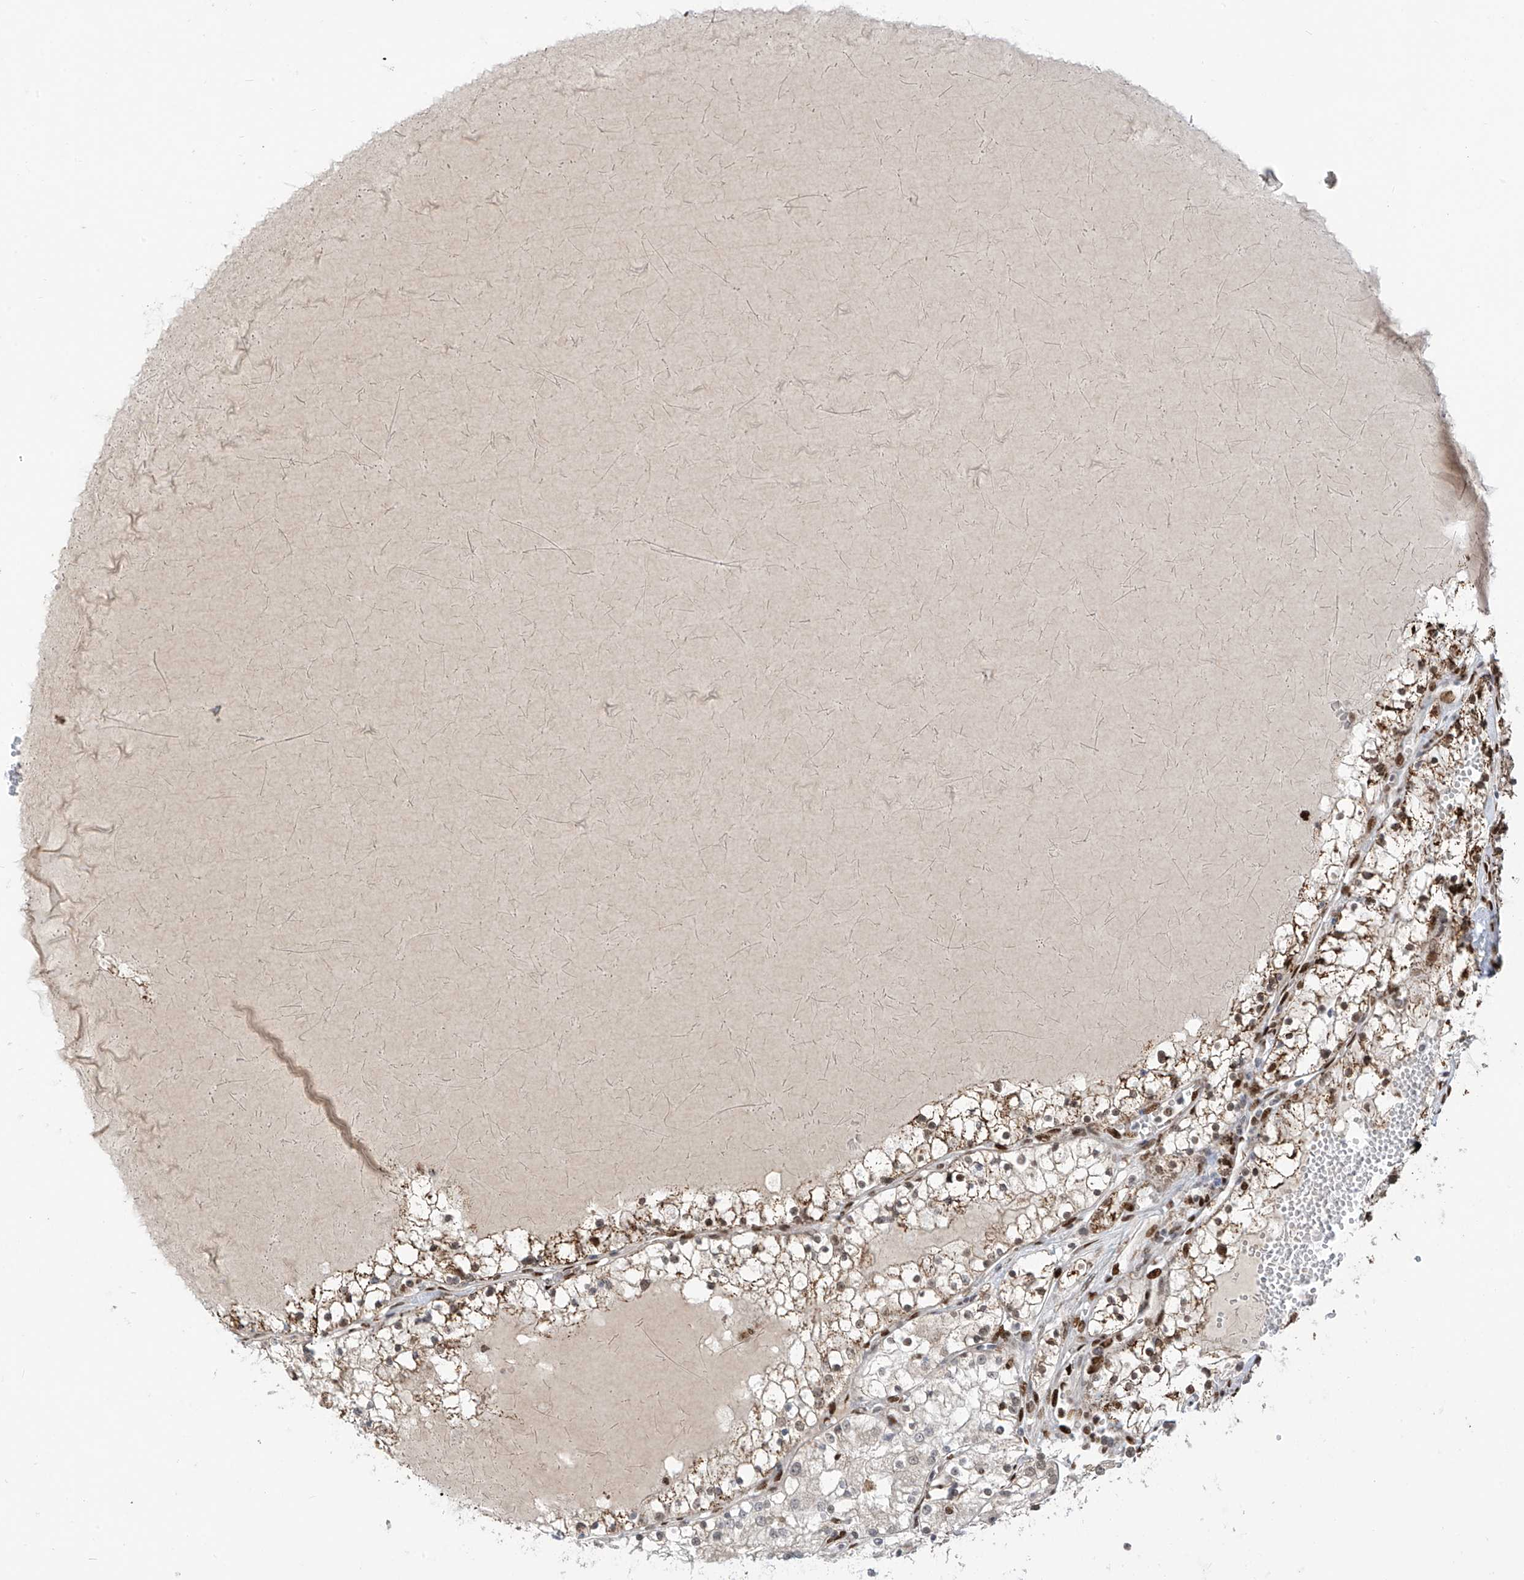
{"staining": {"intensity": "strong", "quantity": "25%-75%", "location": "cytoplasmic/membranous,nuclear"}, "tissue": "renal cancer", "cell_type": "Tumor cells", "image_type": "cancer", "snomed": [{"axis": "morphology", "description": "Normal tissue, NOS"}, {"axis": "morphology", "description": "Adenocarcinoma, NOS"}, {"axis": "topography", "description": "Kidney"}], "caption": "IHC micrograph of neoplastic tissue: human renal cancer stained using immunohistochemistry exhibits high levels of strong protein expression localized specifically in the cytoplasmic/membranous and nuclear of tumor cells, appearing as a cytoplasmic/membranous and nuclear brown color.", "gene": "PM20D2", "patient": {"sex": "male", "age": 68}}